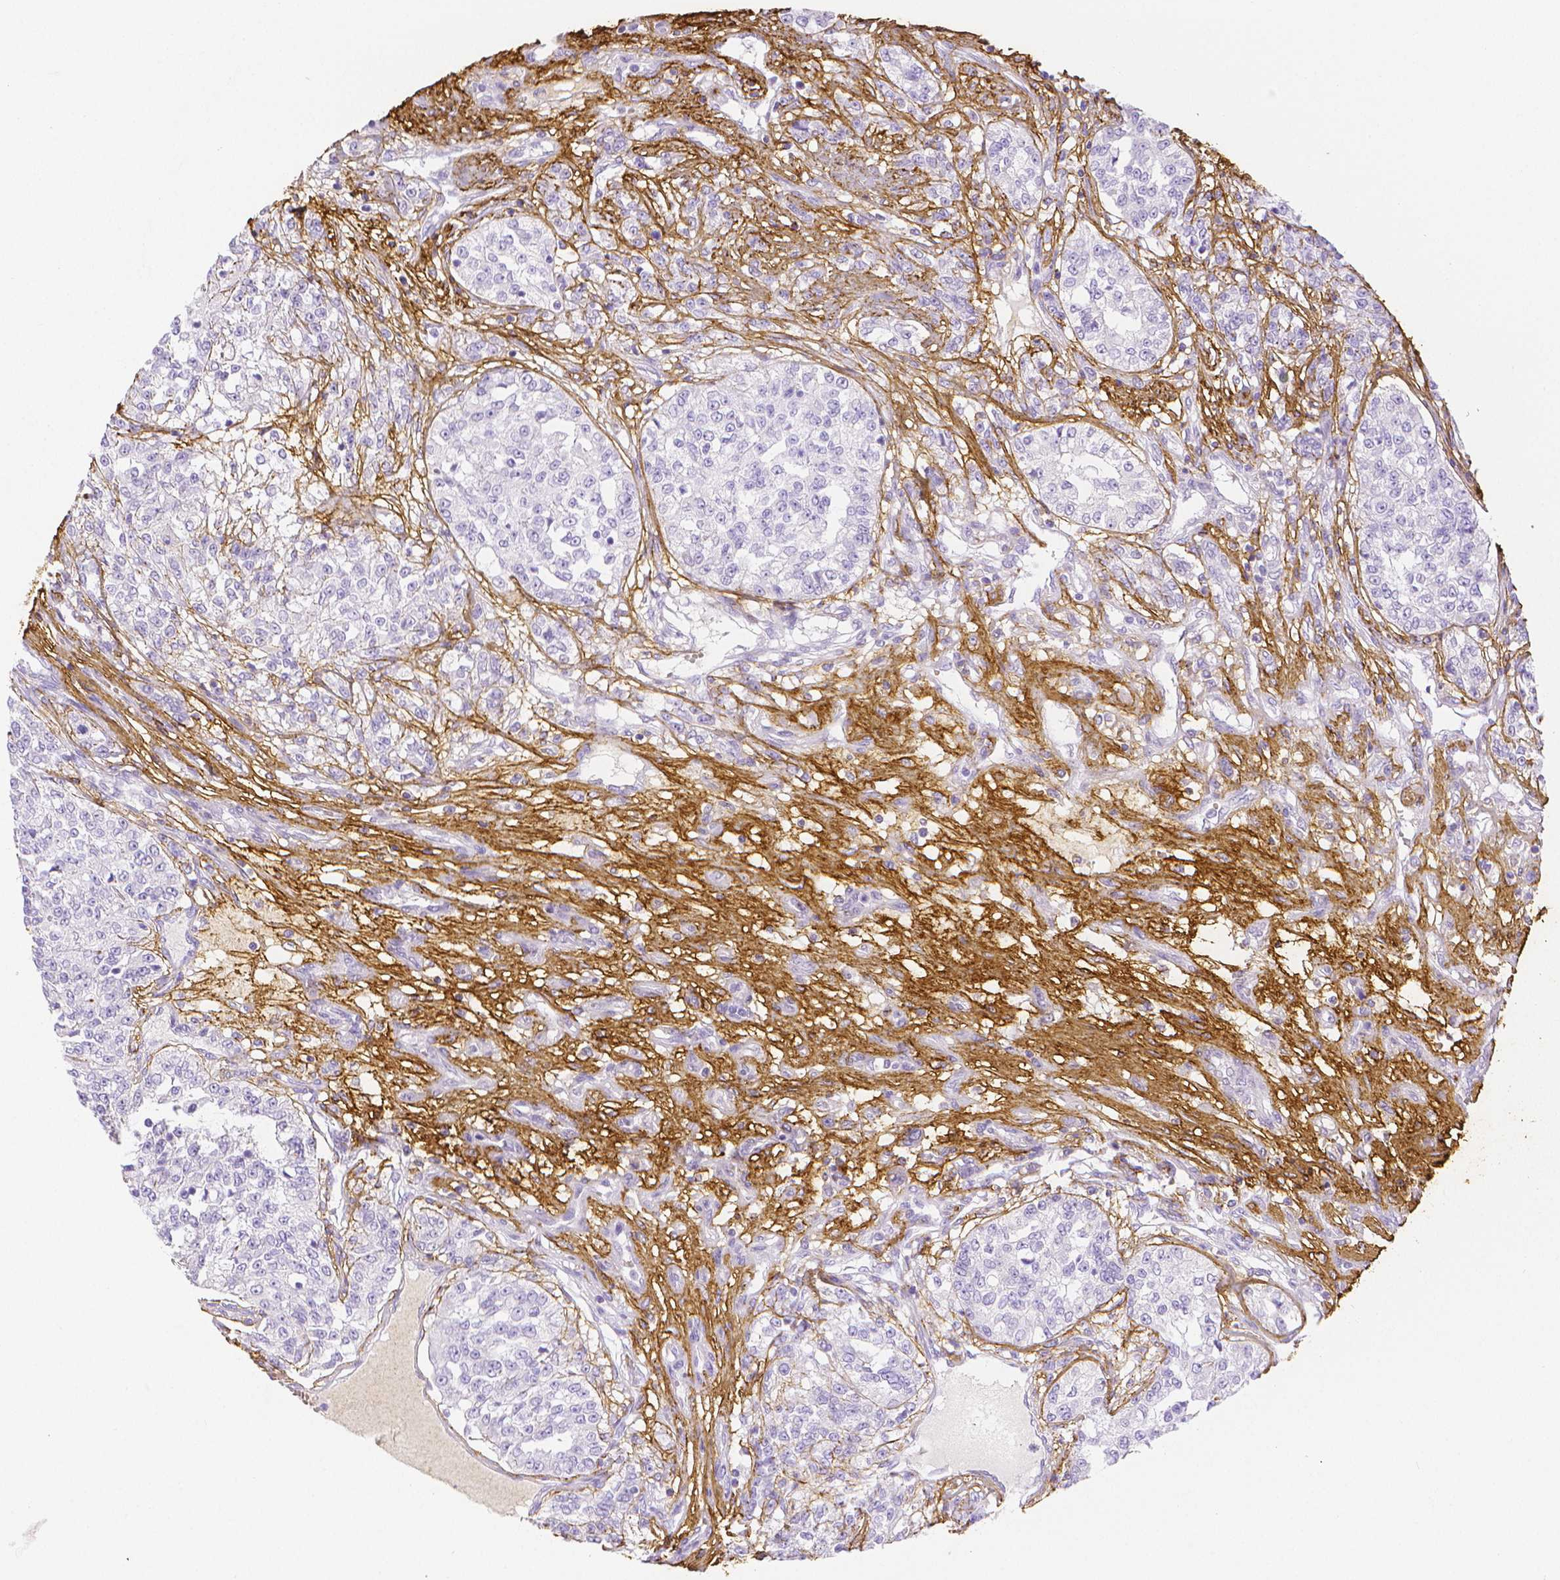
{"staining": {"intensity": "negative", "quantity": "none", "location": "none"}, "tissue": "renal cancer", "cell_type": "Tumor cells", "image_type": "cancer", "snomed": [{"axis": "morphology", "description": "Adenocarcinoma, NOS"}, {"axis": "topography", "description": "Kidney"}], "caption": "Tumor cells are negative for brown protein staining in renal adenocarcinoma. Nuclei are stained in blue.", "gene": "FBN1", "patient": {"sex": "female", "age": 63}}